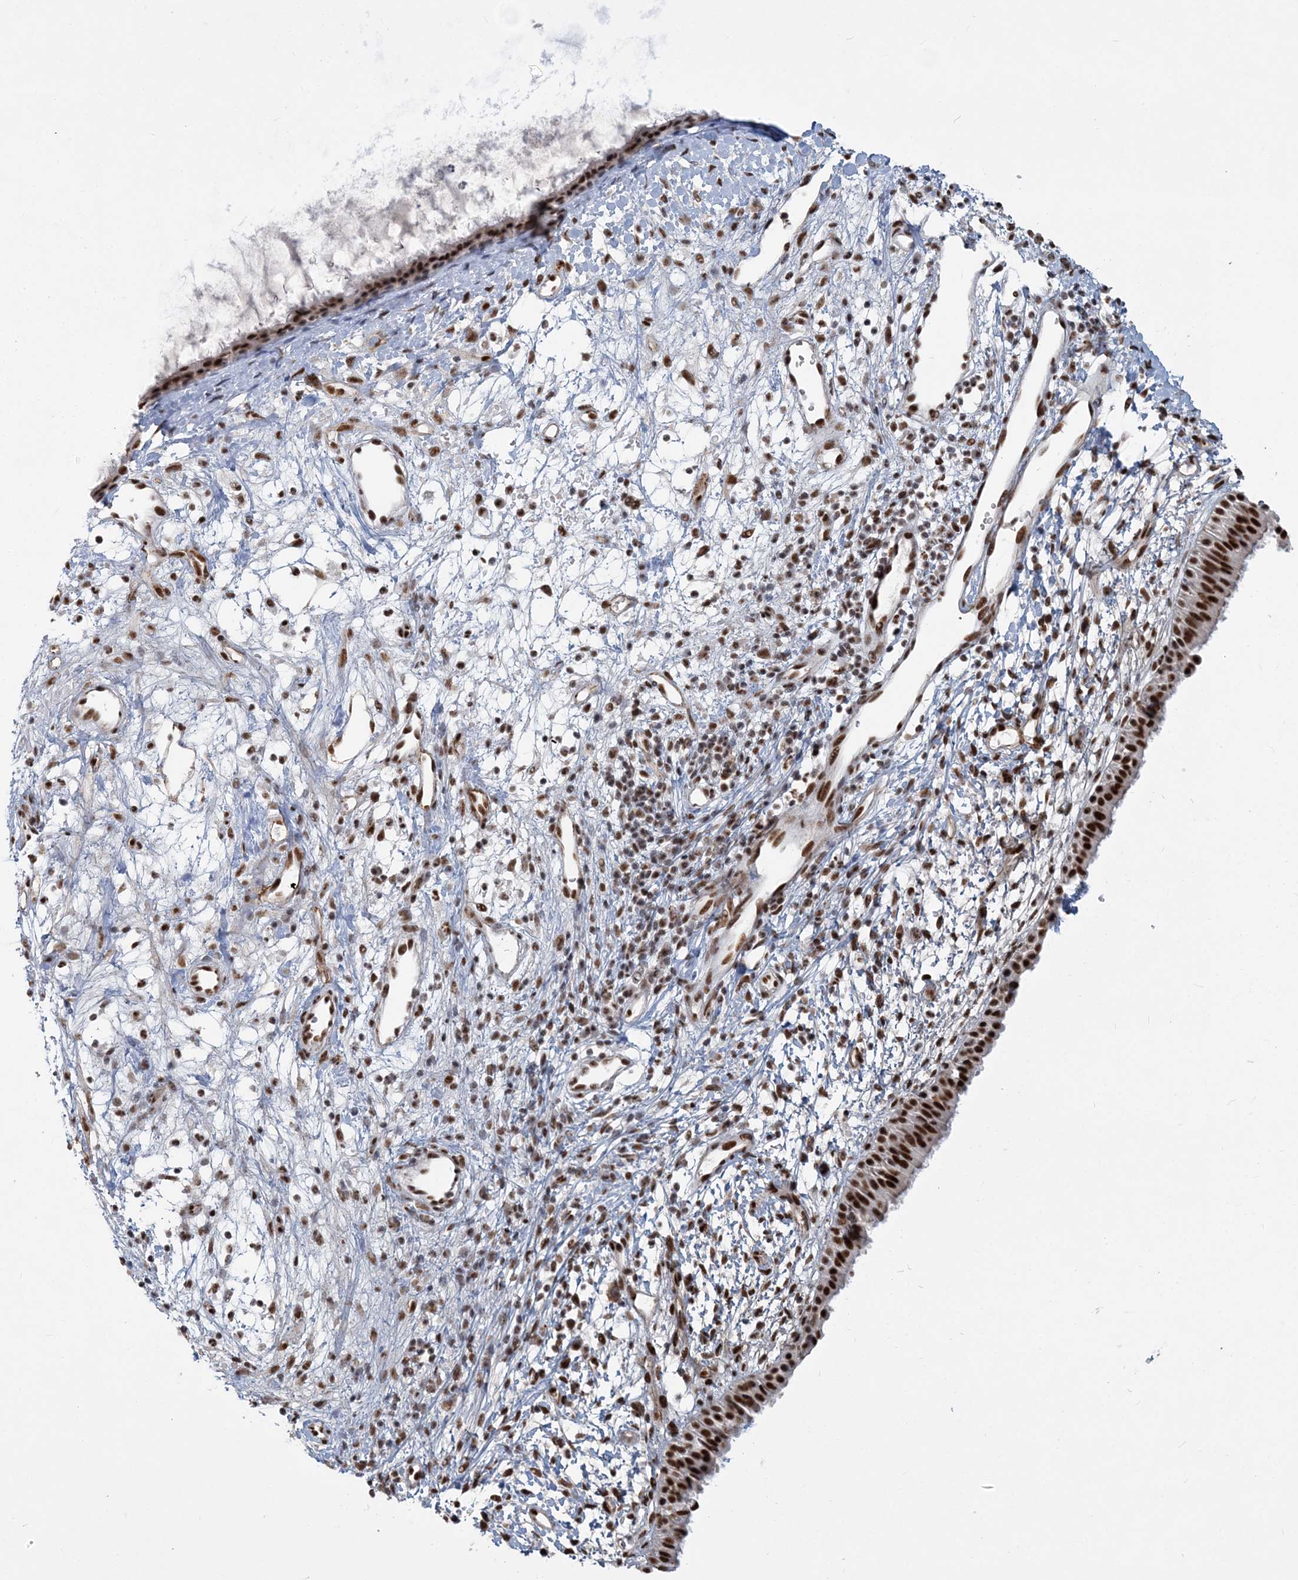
{"staining": {"intensity": "strong", "quantity": ">75%", "location": "nuclear"}, "tissue": "nasopharynx", "cell_type": "Respiratory epithelial cells", "image_type": "normal", "snomed": [{"axis": "morphology", "description": "Normal tissue, NOS"}, {"axis": "topography", "description": "Nasopharynx"}], "caption": "Protein expression analysis of benign nasopharynx reveals strong nuclear expression in approximately >75% of respiratory epithelial cells.", "gene": "PLRG1", "patient": {"sex": "male", "age": 22}}